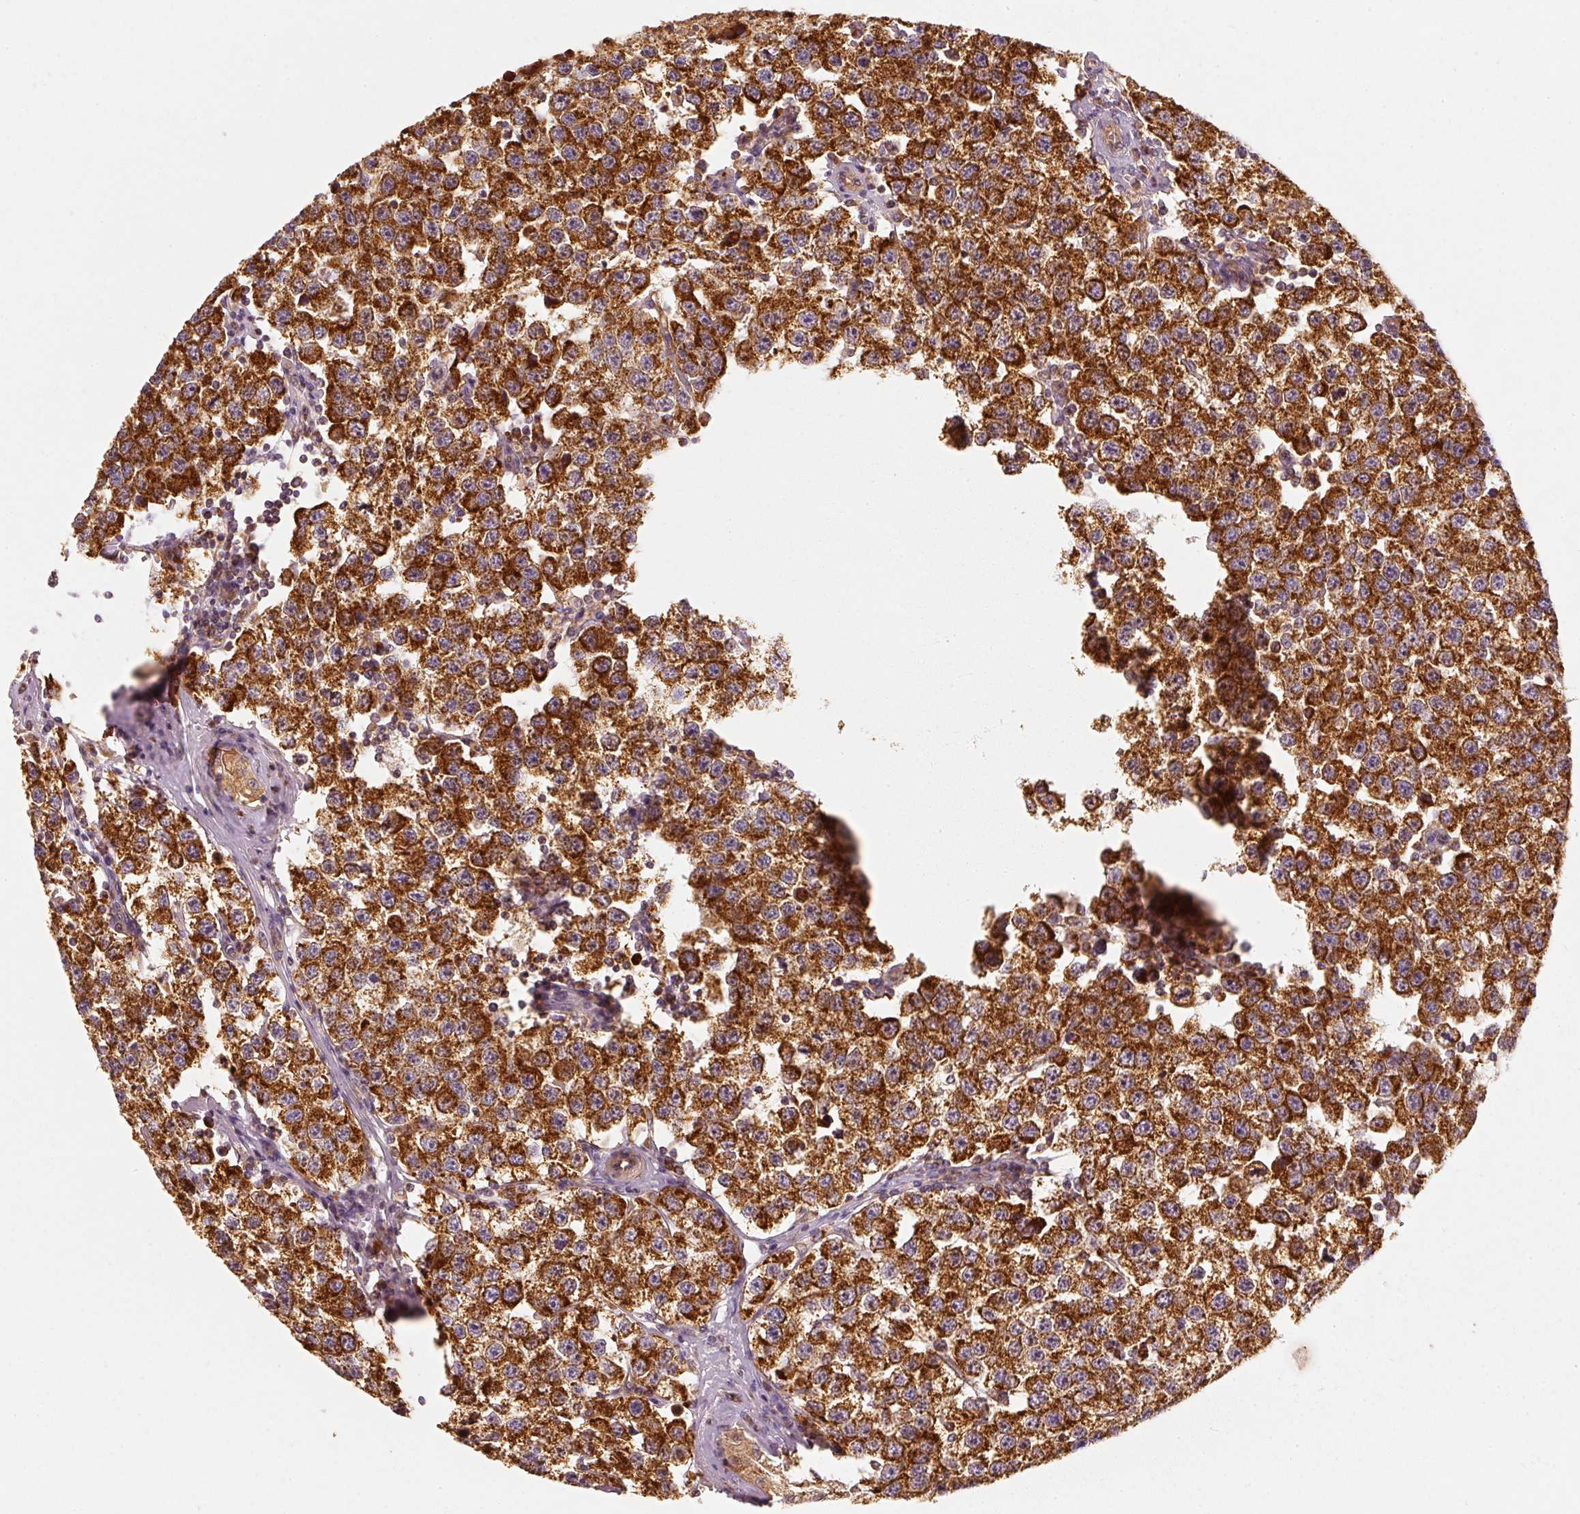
{"staining": {"intensity": "strong", "quantity": ">75%", "location": "cytoplasmic/membranous"}, "tissue": "testis cancer", "cell_type": "Tumor cells", "image_type": "cancer", "snomed": [{"axis": "morphology", "description": "Seminoma, NOS"}, {"axis": "topography", "description": "Testis"}], "caption": "Immunohistochemical staining of human testis cancer exhibits high levels of strong cytoplasmic/membranous positivity in about >75% of tumor cells. The staining was performed using DAB, with brown indicating positive protein expression. Nuclei are stained blue with hematoxylin.", "gene": "TOMM40", "patient": {"sex": "male", "age": 34}}